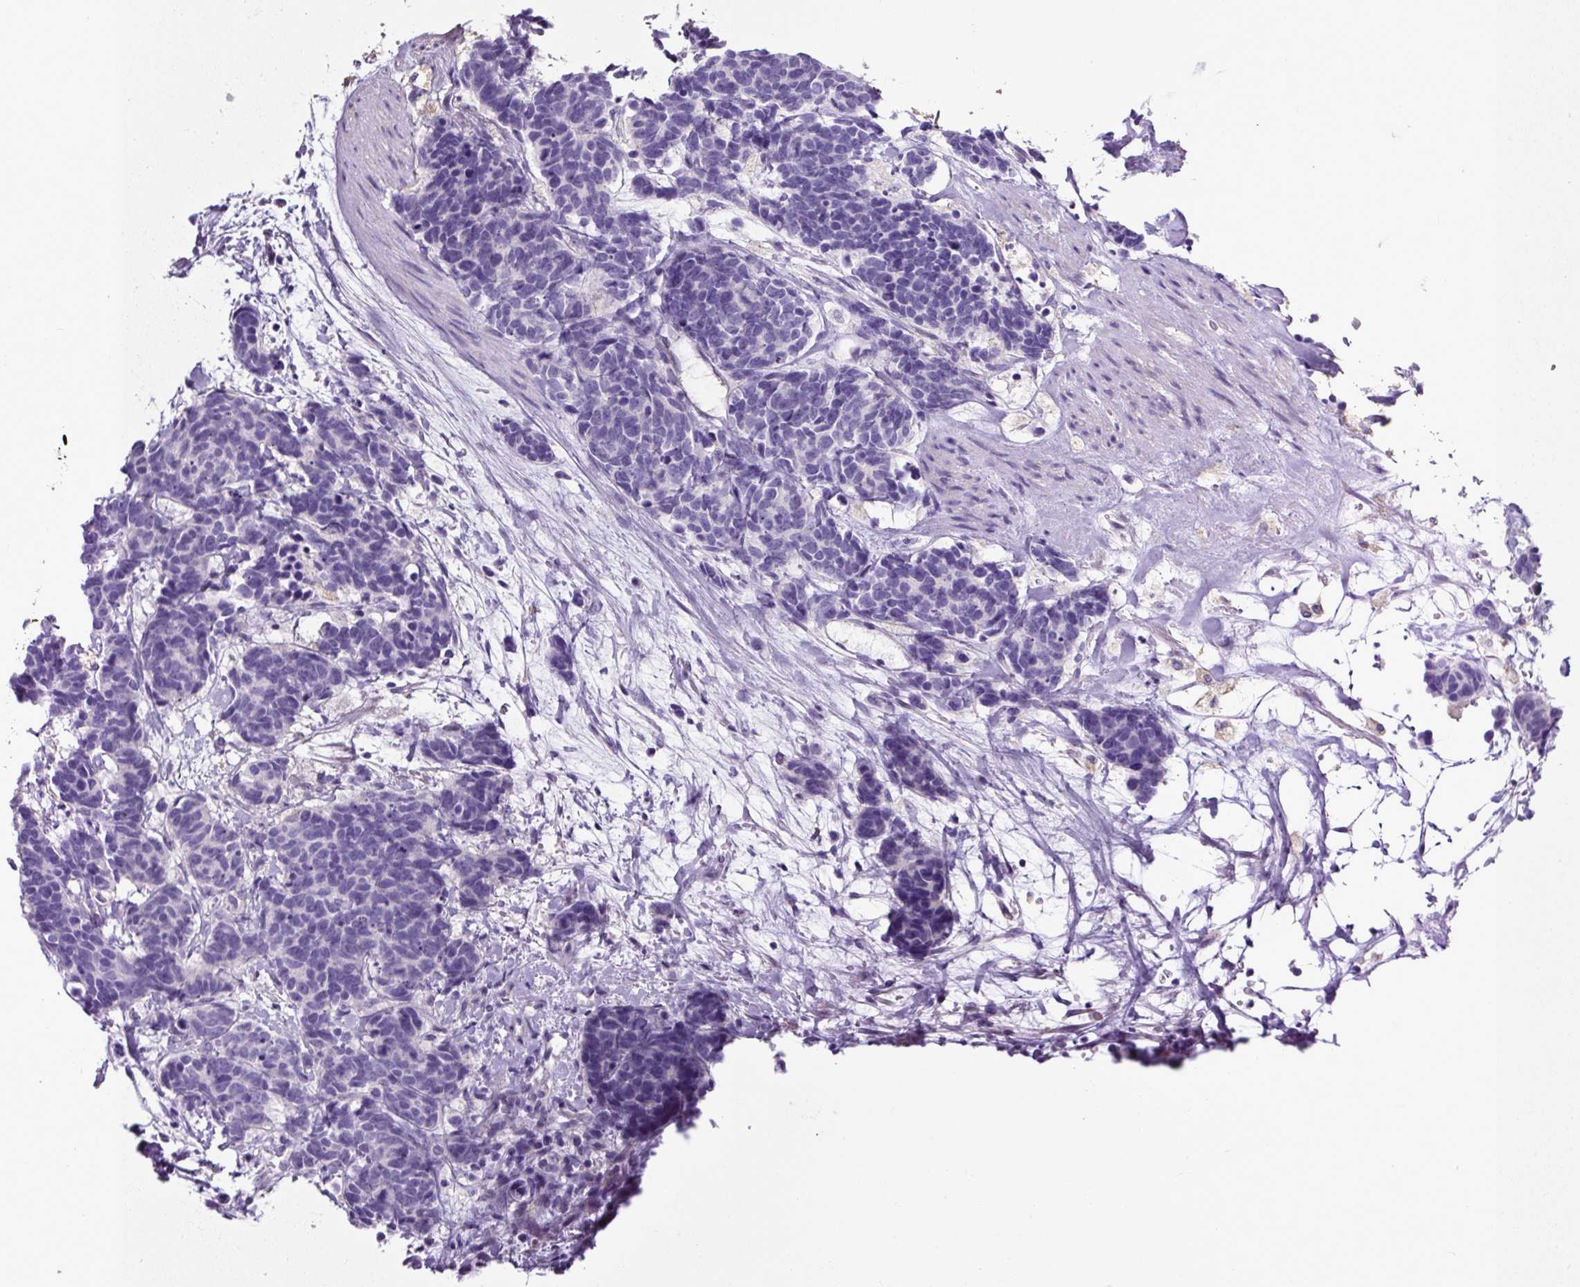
{"staining": {"intensity": "negative", "quantity": "none", "location": "none"}, "tissue": "carcinoid", "cell_type": "Tumor cells", "image_type": "cancer", "snomed": [{"axis": "morphology", "description": "Carcinoma, NOS"}, {"axis": "morphology", "description": "Carcinoid, malignant, NOS"}, {"axis": "topography", "description": "Prostate"}], "caption": "This is an IHC micrograph of human carcinoid (malignant). There is no expression in tumor cells.", "gene": "SP8", "patient": {"sex": "male", "age": 57}}